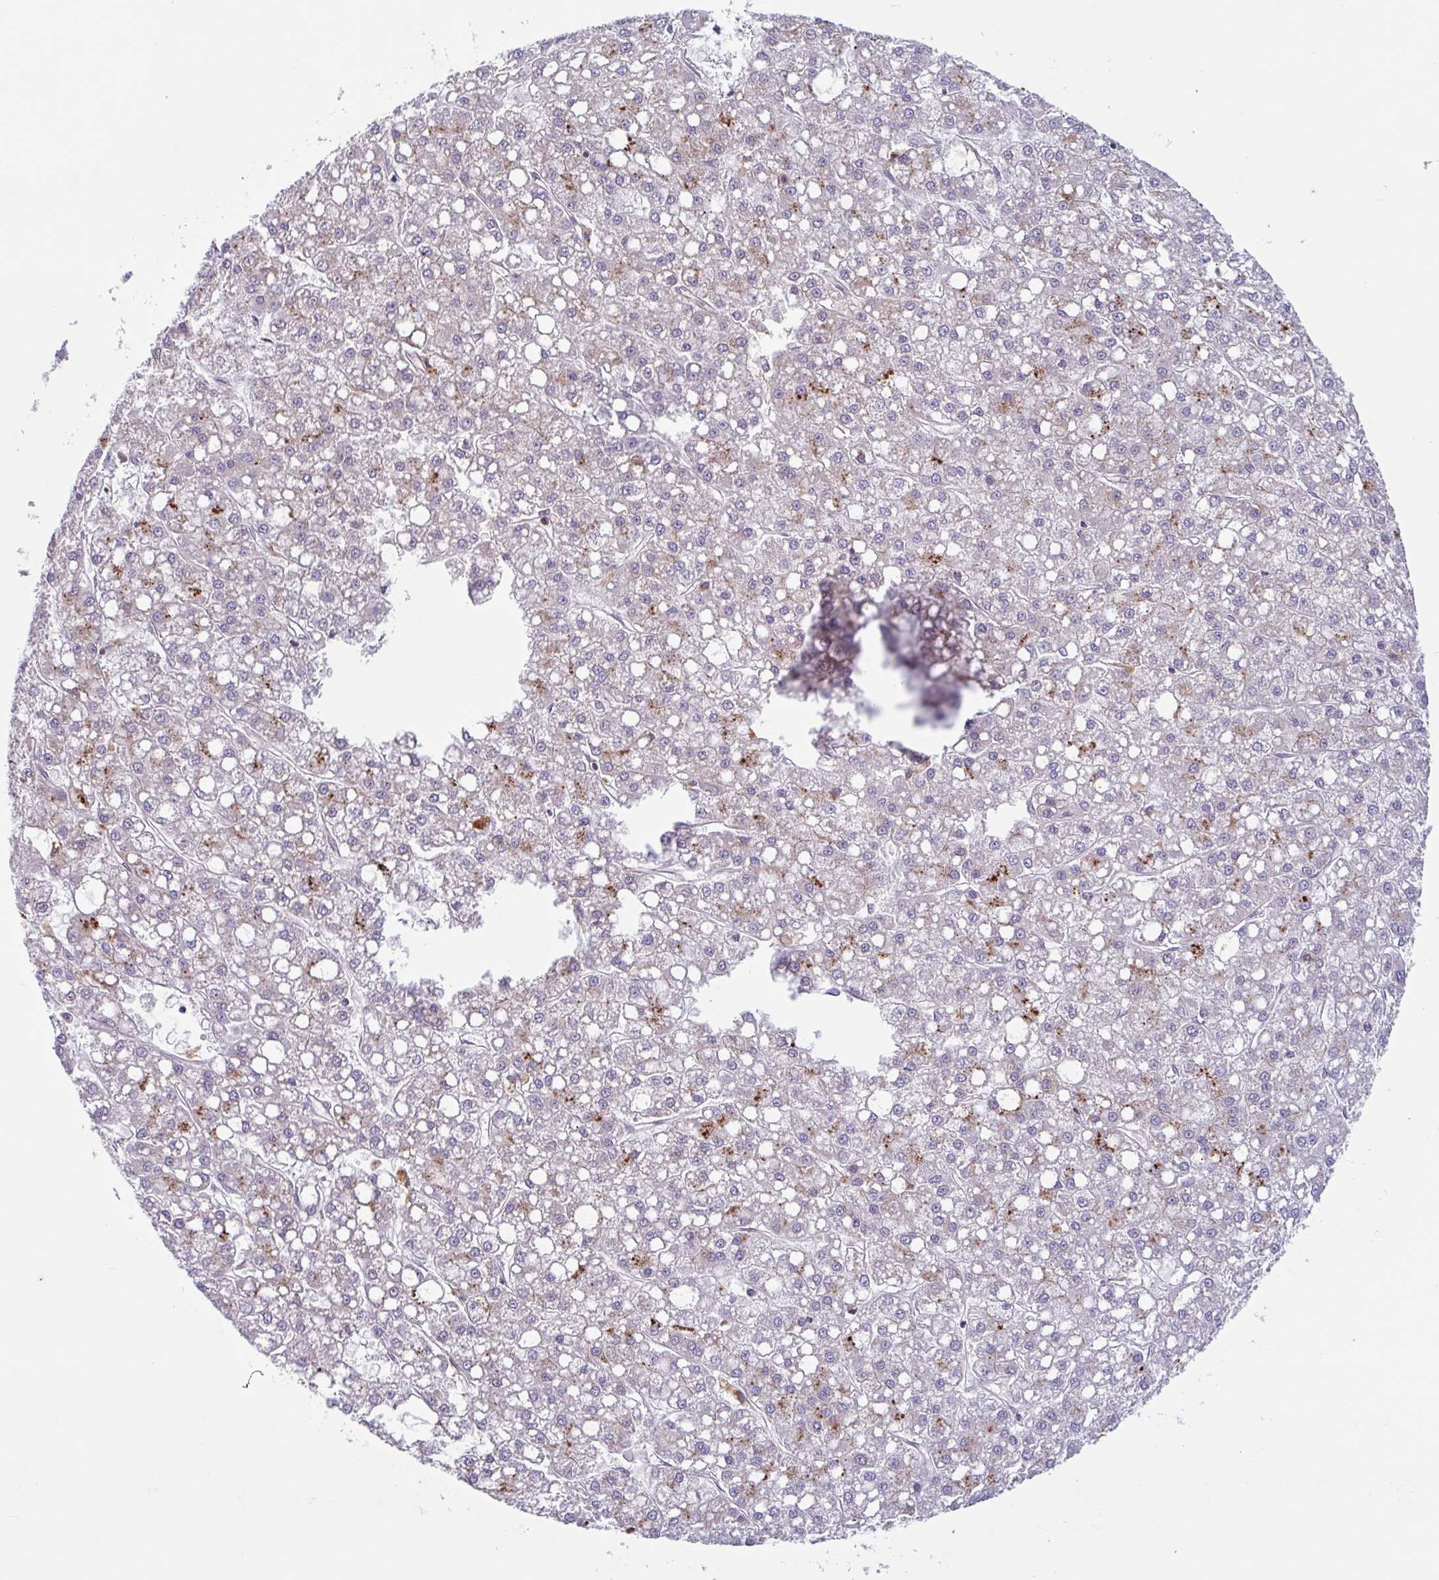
{"staining": {"intensity": "moderate", "quantity": "<25%", "location": "cytoplasmic/membranous"}, "tissue": "liver cancer", "cell_type": "Tumor cells", "image_type": "cancer", "snomed": [{"axis": "morphology", "description": "Carcinoma, Hepatocellular, NOS"}, {"axis": "topography", "description": "Liver"}], "caption": "Immunohistochemical staining of liver hepatocellular carcinoma reveals low levels of moderate cytoplasmic/membranous expression in approximately <25% of tumor cells.", "gene": "RIT1", "patient": {"sex": "male", "age": 67}}